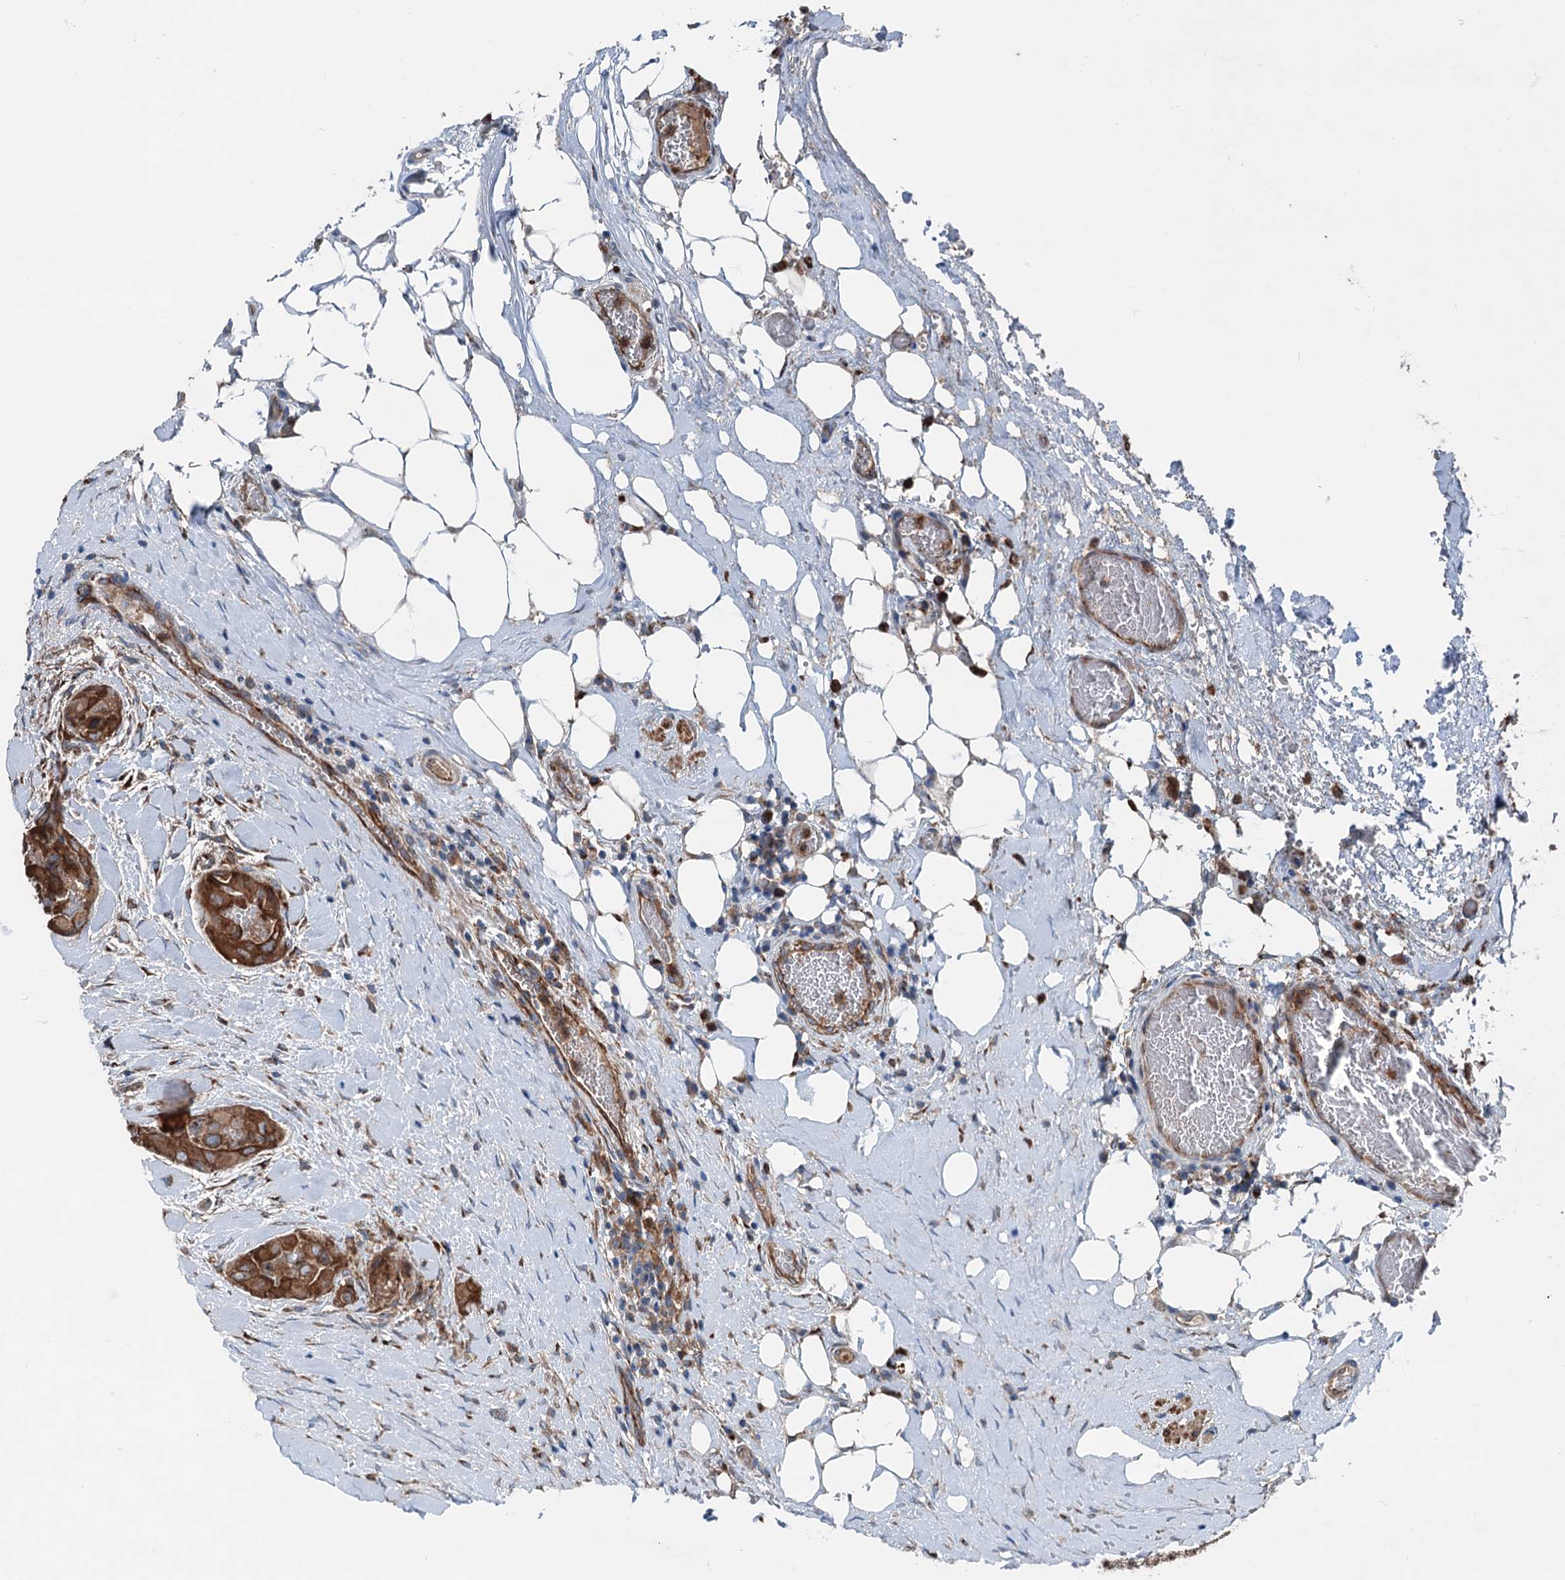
{"staining": {"intensity": "strong", "quantity": ">75%", "location": "cytoplasmic/membranous"}, "tissue": "thyroid cancer", "cell_type": "Tumor cells", "image_type": "cancer", "snomed": [{"axis": "morphology", "description": "Papillary adenocarcinoma, NOS"}, {"axis": "topography", "description": "Thyroid gland"}], "caption": "Immunohistochemistry (IHC) micrograph of neoplastic tissue: human thyroid cancer (papillary adenocarcinoma) stained using immunohistochemistry shows high levels of strong protein expression localized specifically in the cytoplasmic/membranous of tumor cells, appearing as a cytoplasmic/membranous brown color.", "gene": "CALCOCO1", "patient": {"sex": "female", "age": 59}}